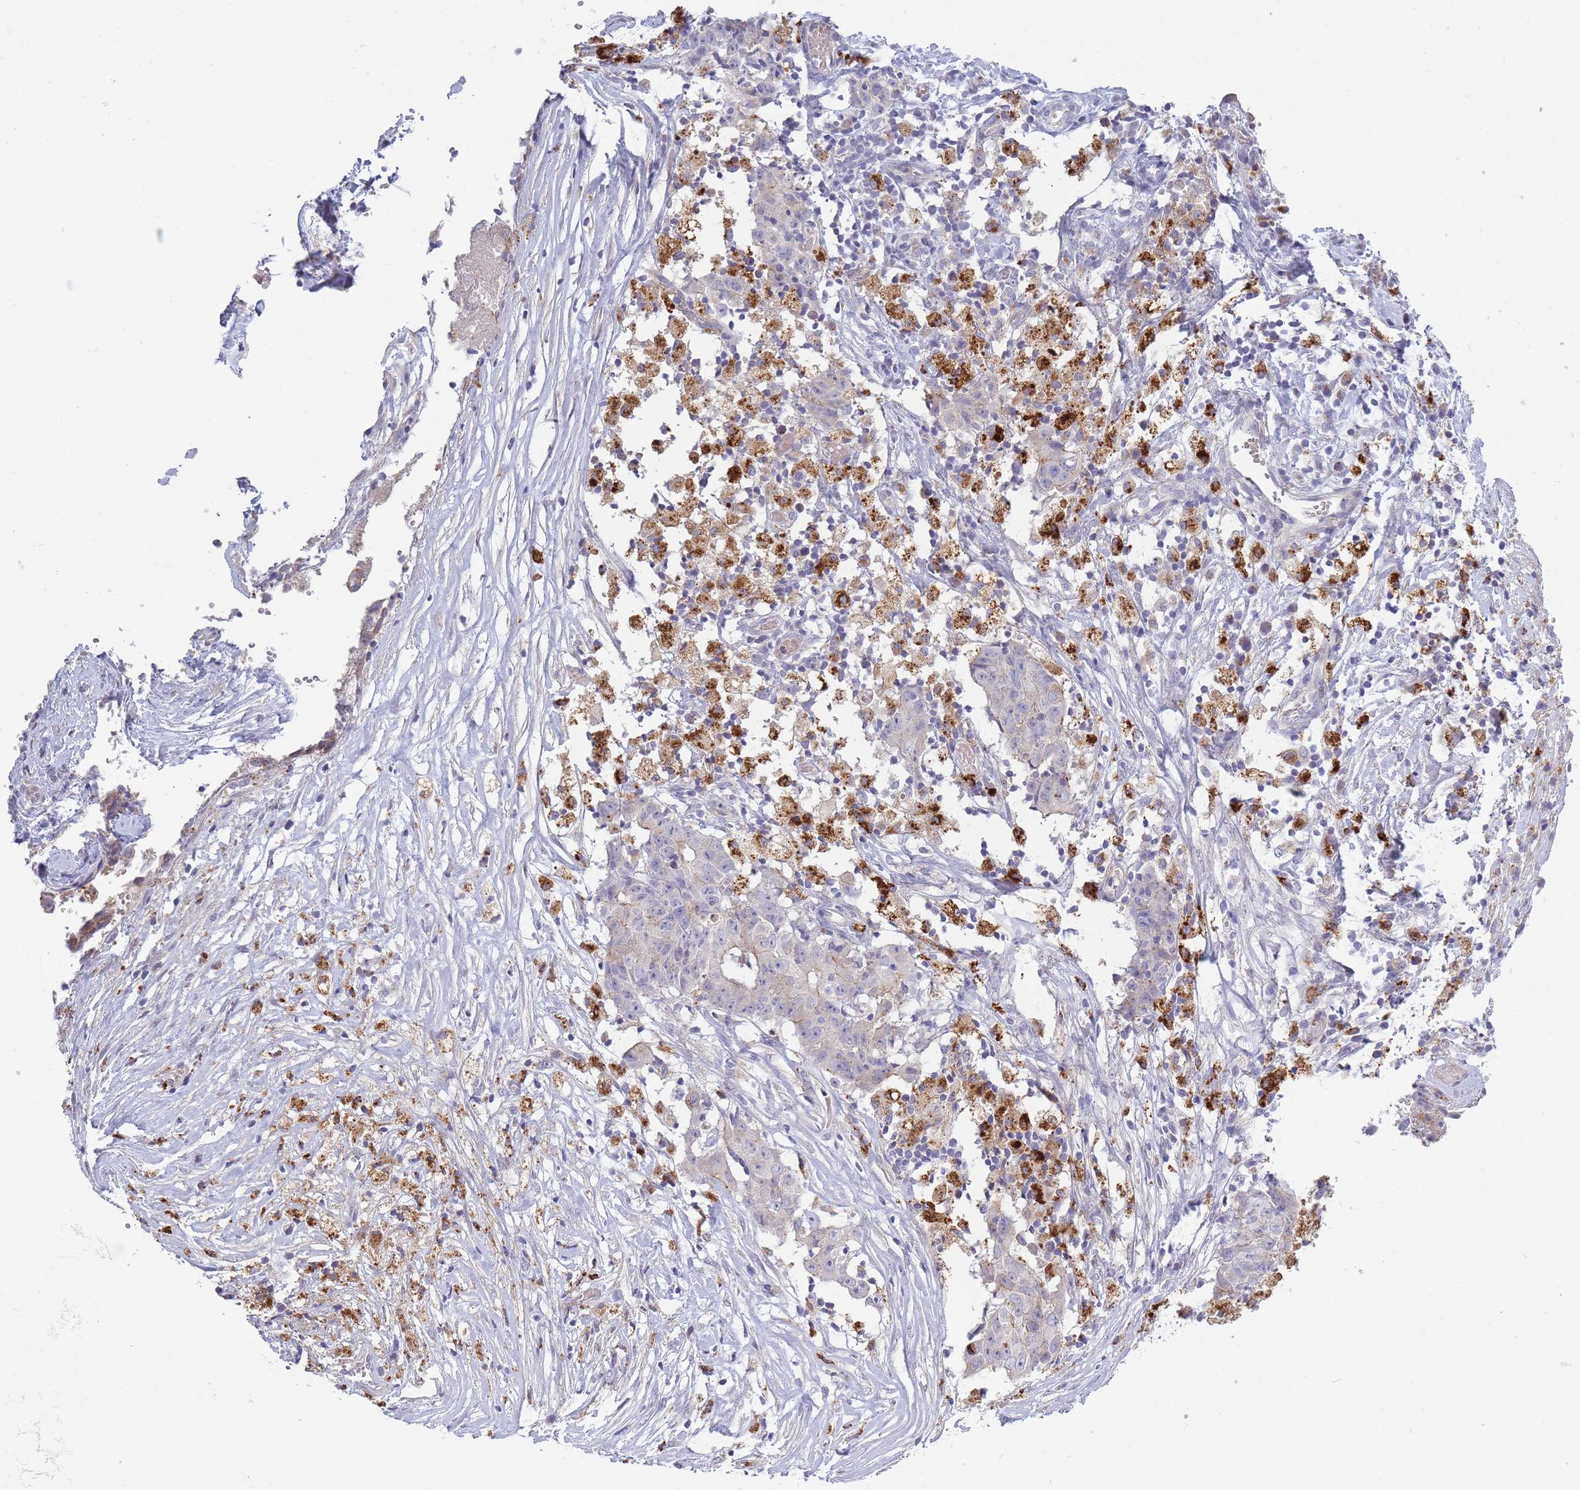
{"staining": {"intensity": "negative", "quantity": "none", "location": "none"}, "tissue": "ovarian cancer", "cell_type": "Tumor cells", "image_type": "cancer", "snomed": [{"axis": "morphology", "description": "Carcinoma, endometroid"}, {"axis": "topography", "description": "Ovary"}], "caption": "The immunohistochemistry histopathology image has no significant staining in tumor cells of endometroid carcinoma (ovarian) tissue.", "gene": "TRIM61", "patient": {"sex": "female", "age": 42}}